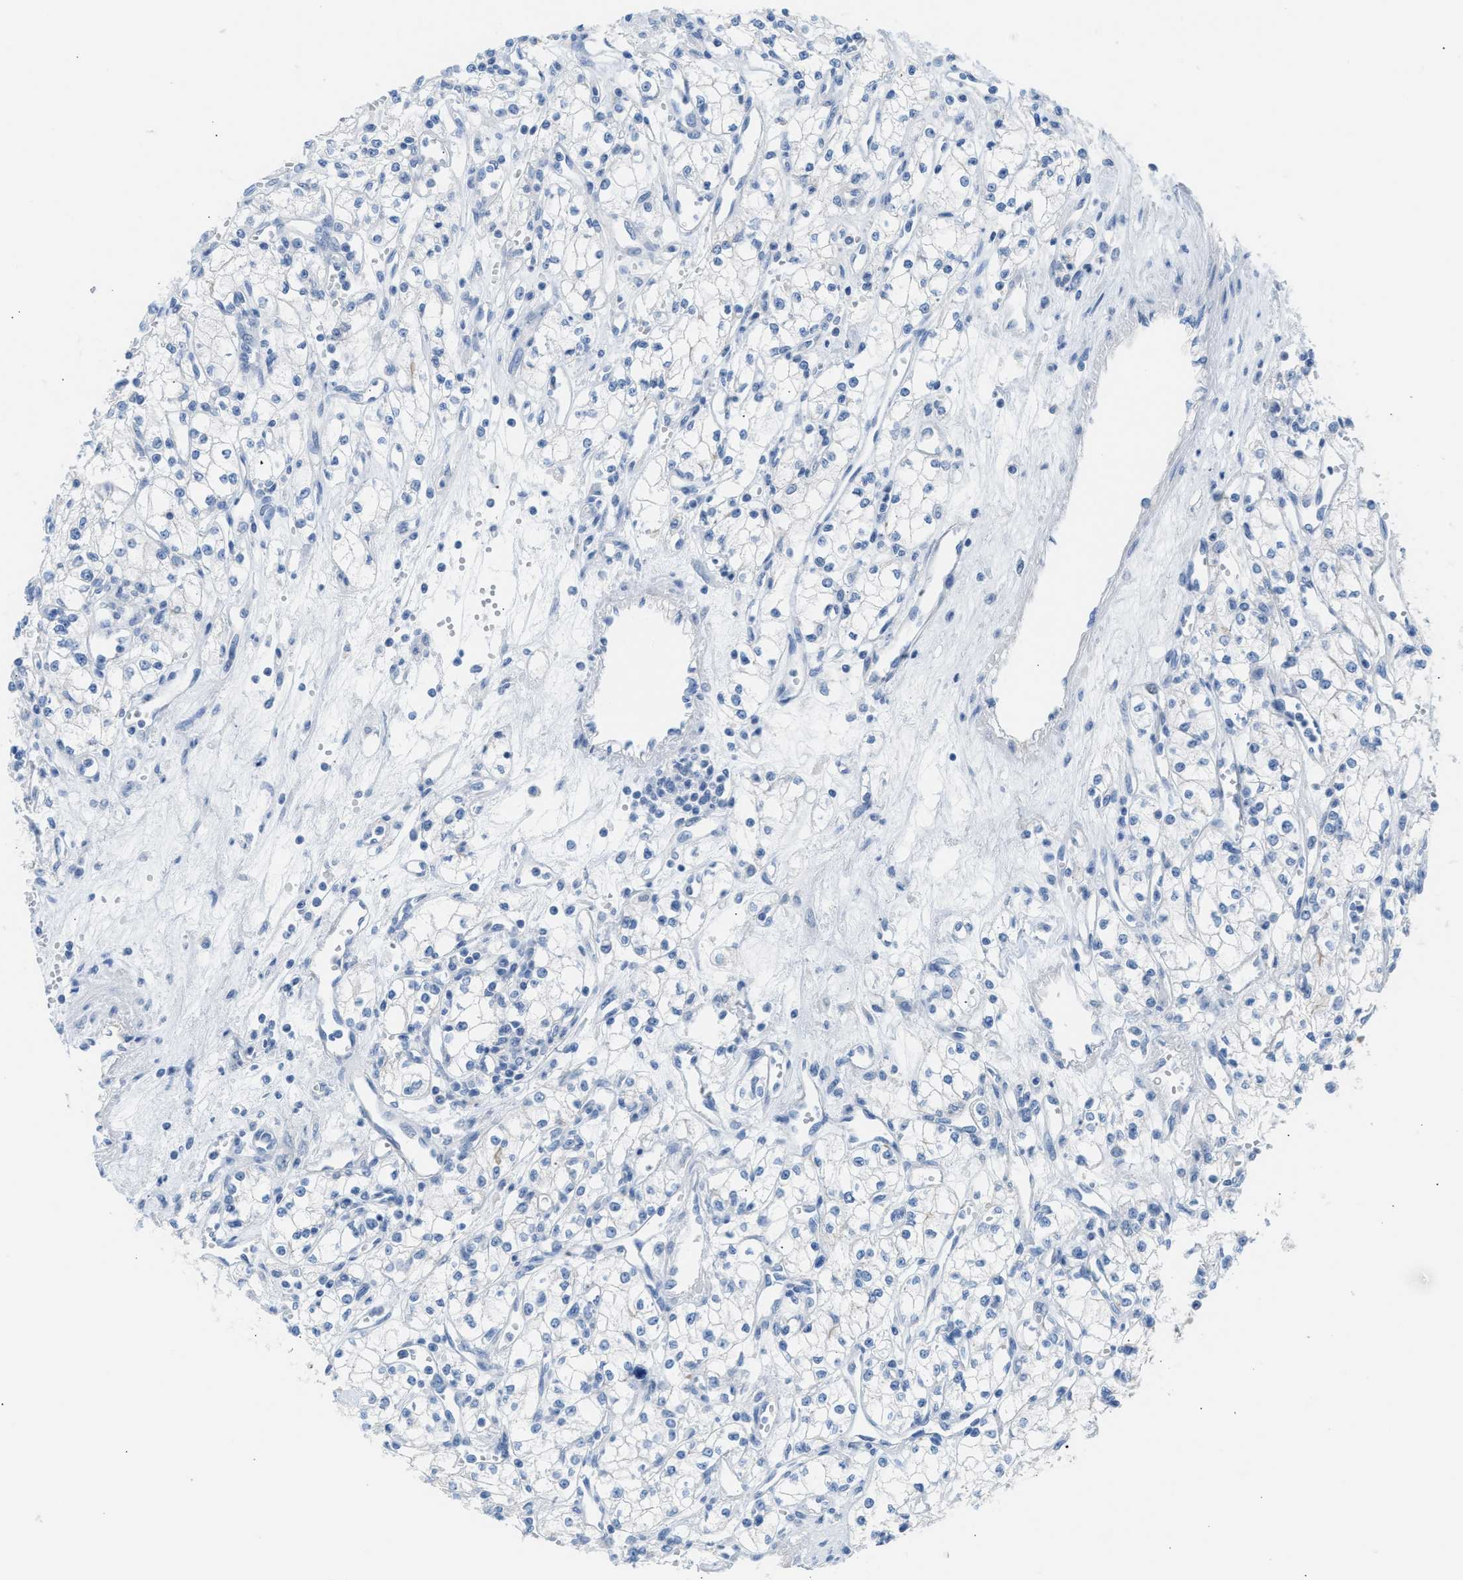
{"staining": {"intensity": "negative", "quantity": "none", "location": "none"}, "tissue": "renal cancer", "cell_type": "Tumor cells", "image_type": "cancer", "snomed": [{"axis": "morphology", "description": "Adenocarcinoma, NOS"}, {"axis": "topography", "description": "Kidney"}], "caption": "High power microscopy micrograph of an immunohistochemistry (IHC) image of renal adenocarcinoma, revealing no significant positivity in tumor cells.", "gene": "ERBB2", "patient": {"sex": "male", "age": 59}}